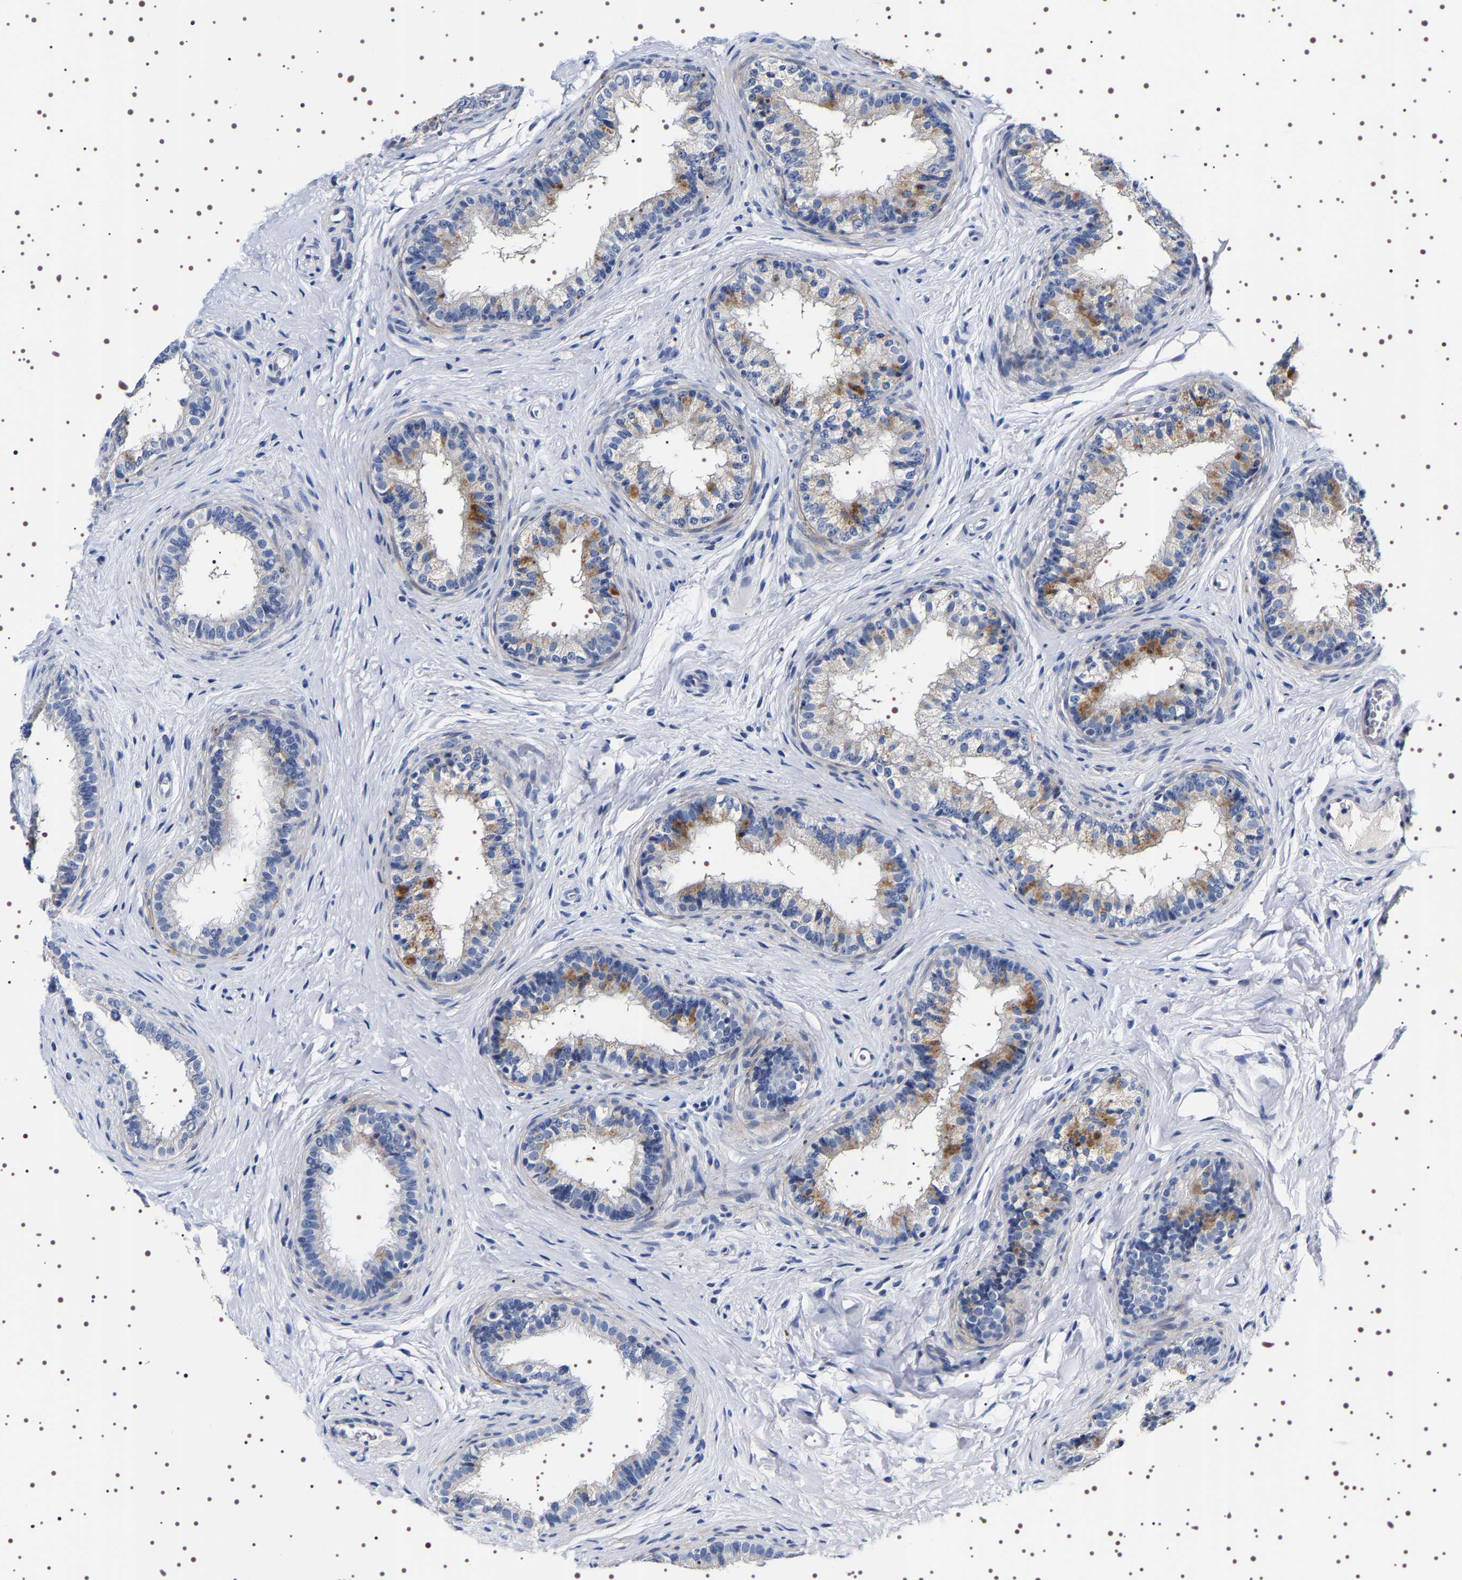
{"staining": {"intensity": "moderate", "quantity": "<25%", "location": "cytoplasmic/membranous"}, "tissue": "epididymis", "cell_type": "Glandular cells", "image_type": "normal", "snomed": [{"axis": "morphology", "description": "Normal tissue, NOS"}, {"axis": "topography", "description": "Testis"}, {"axis": "topography", "description": "Epididymis"}], "caption": "Immunohistochemical staining of normal epididymis displays moderate cytoplasmic/membranous protein positivity in about <25% of glandular cells.", "gene": "UBQLN3", "patient": {"sex": "male", "age": 36}}